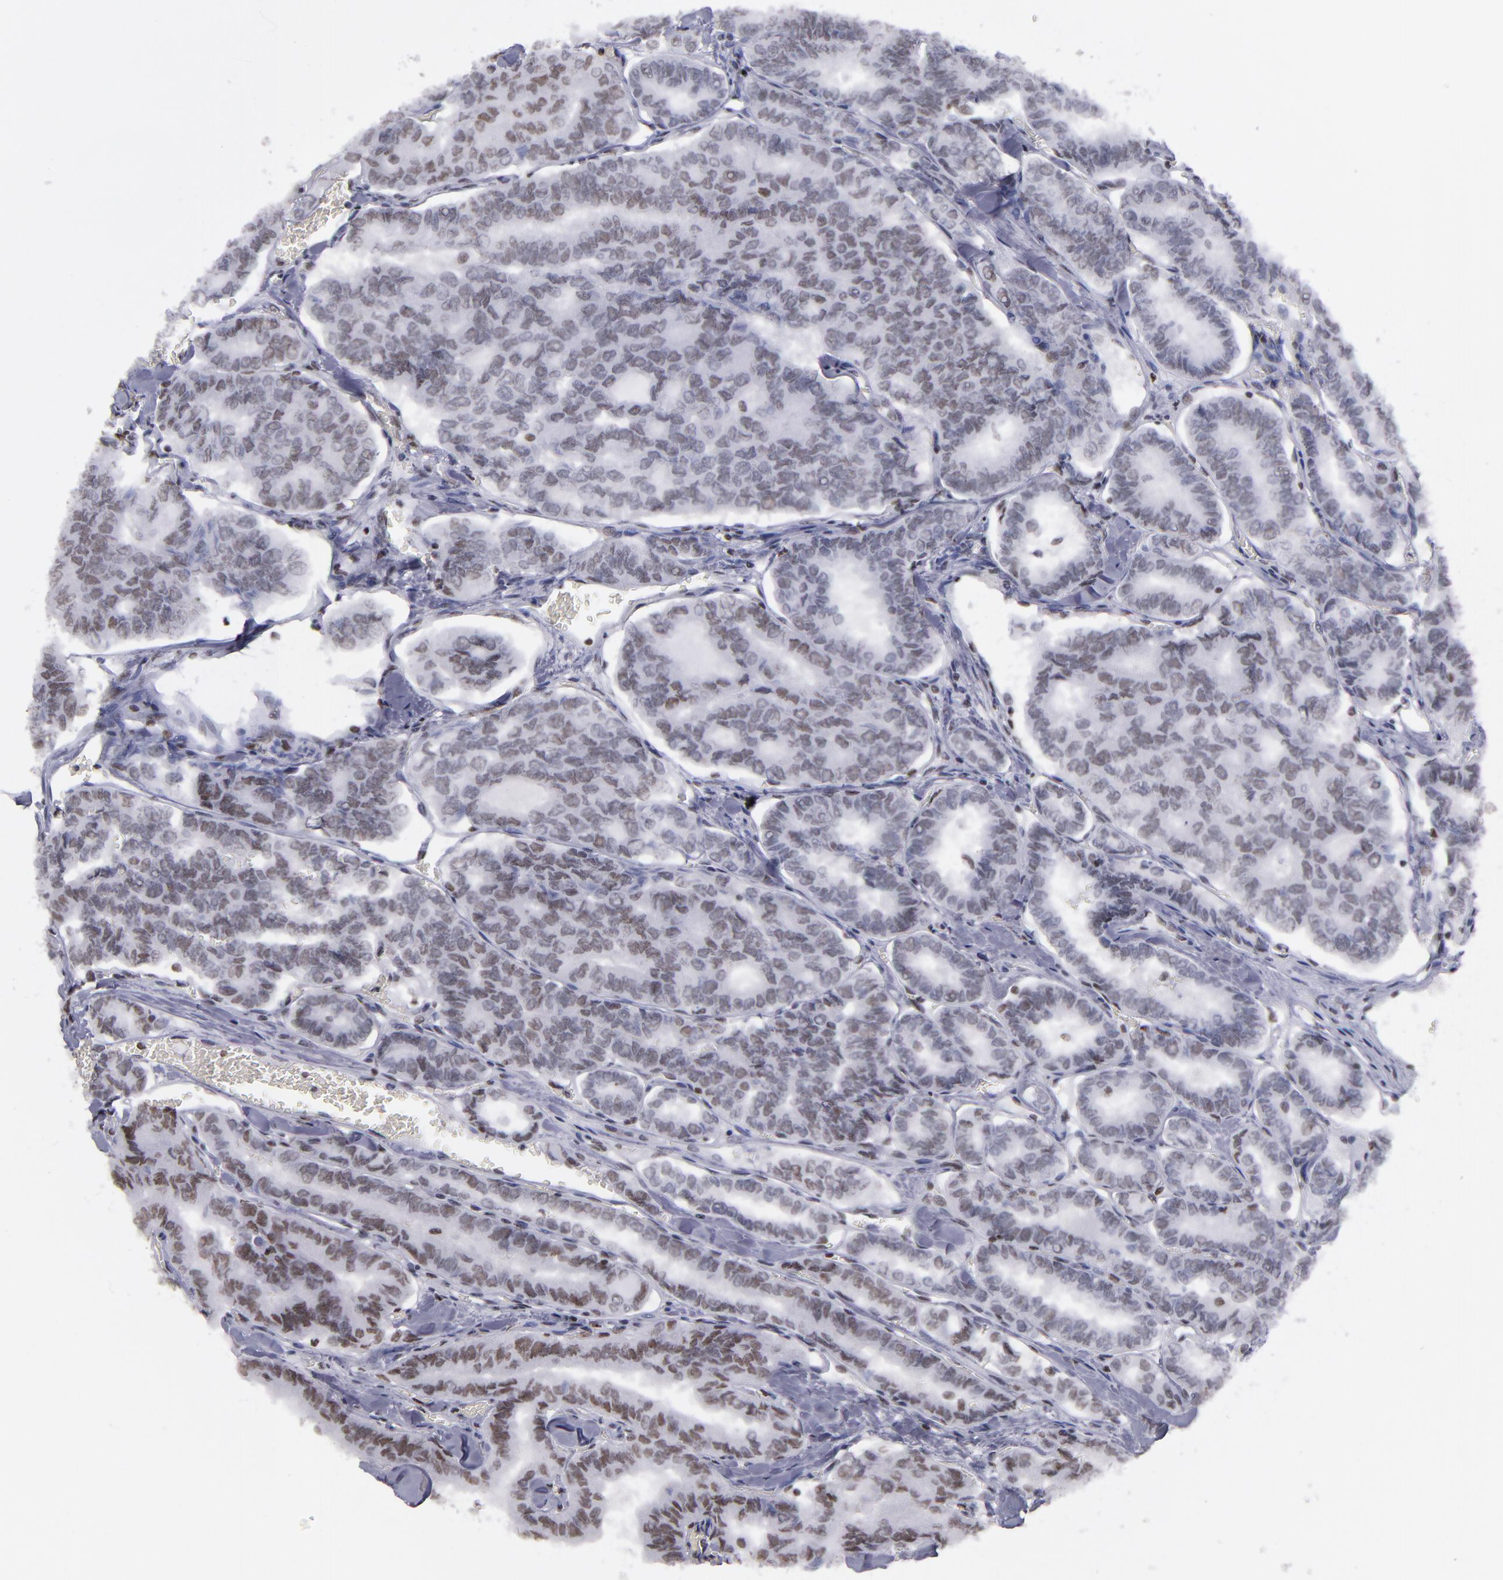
{"staining": {"intensity": "weak", "quantity": ">75%", "location": "nuclear"}, "tissue": "thyroid cancer", "cell_type": "Tumor cells", "image_type": "cancer", "snomed": [{"axis": "morphology", "description": "Papillary adenocarcinoma, NOS"}, {"axis": "topography", "description": "Thyroid gland"}], "caption": "Tumor cells reveal low levels of weak nuclear staining in about >75% of cells in human thyroid cancer.", "gene": "TERF2", "patient": {"sex": "female", "age": 35}}